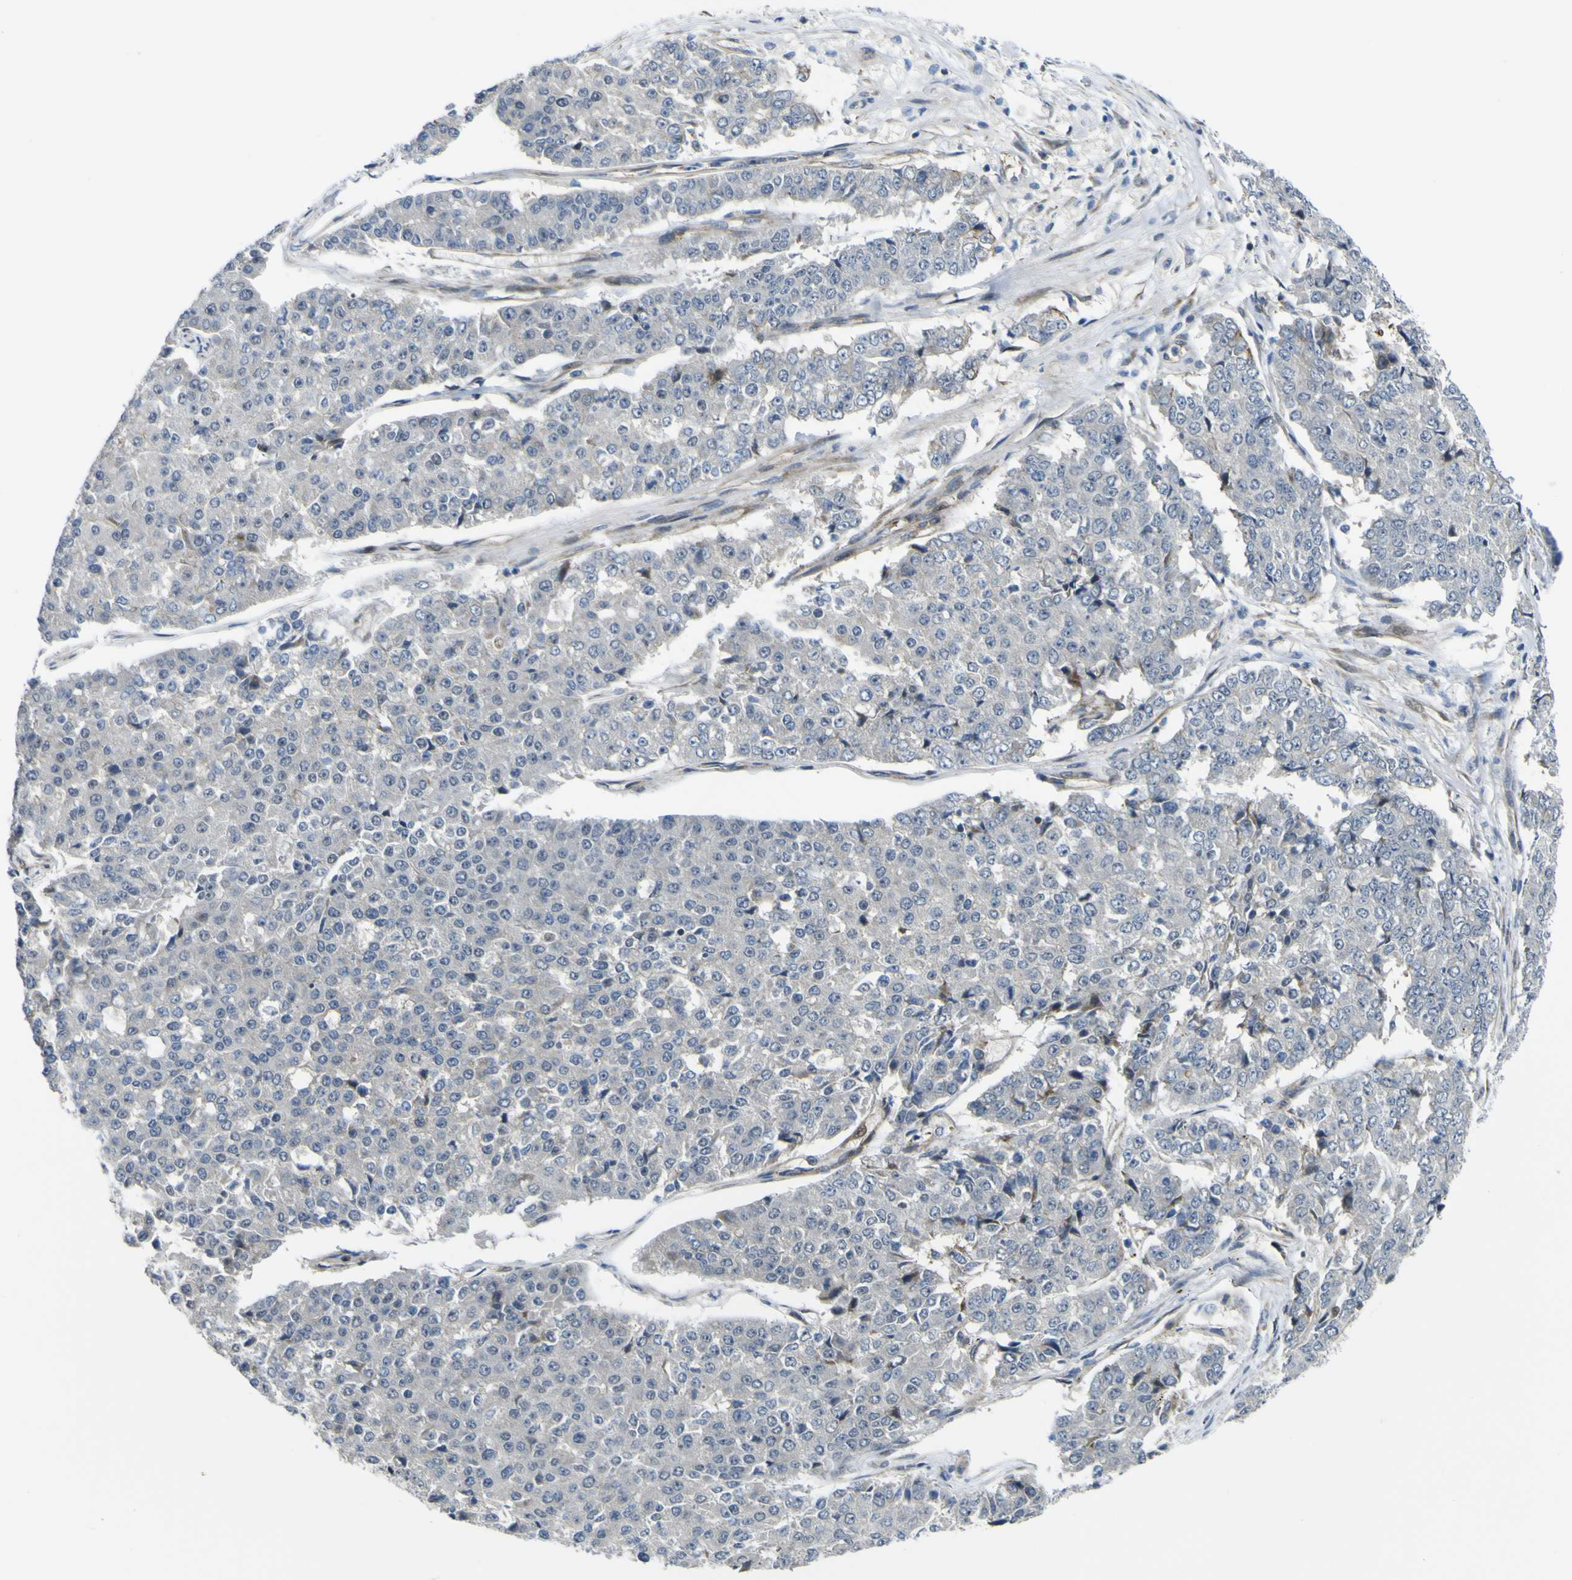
{"staining": {"intensity": "negative", "quantity": "none", "location": "none"}, "tissue": "pancreatic cancer", "cell_type": "Tumor cells", "image_type": "cancer", "snomed": [{"axis": "morphology", "description": "Adenocarcinoma, NOS"}, {"axis": "topography", "description": "Pancreas"}], "caption": "The image exhibits no significant staining in tumor cells of pancreatic cancer.", "gene": "KDM7A", "patient": {"sex": "male", "age": 50}}